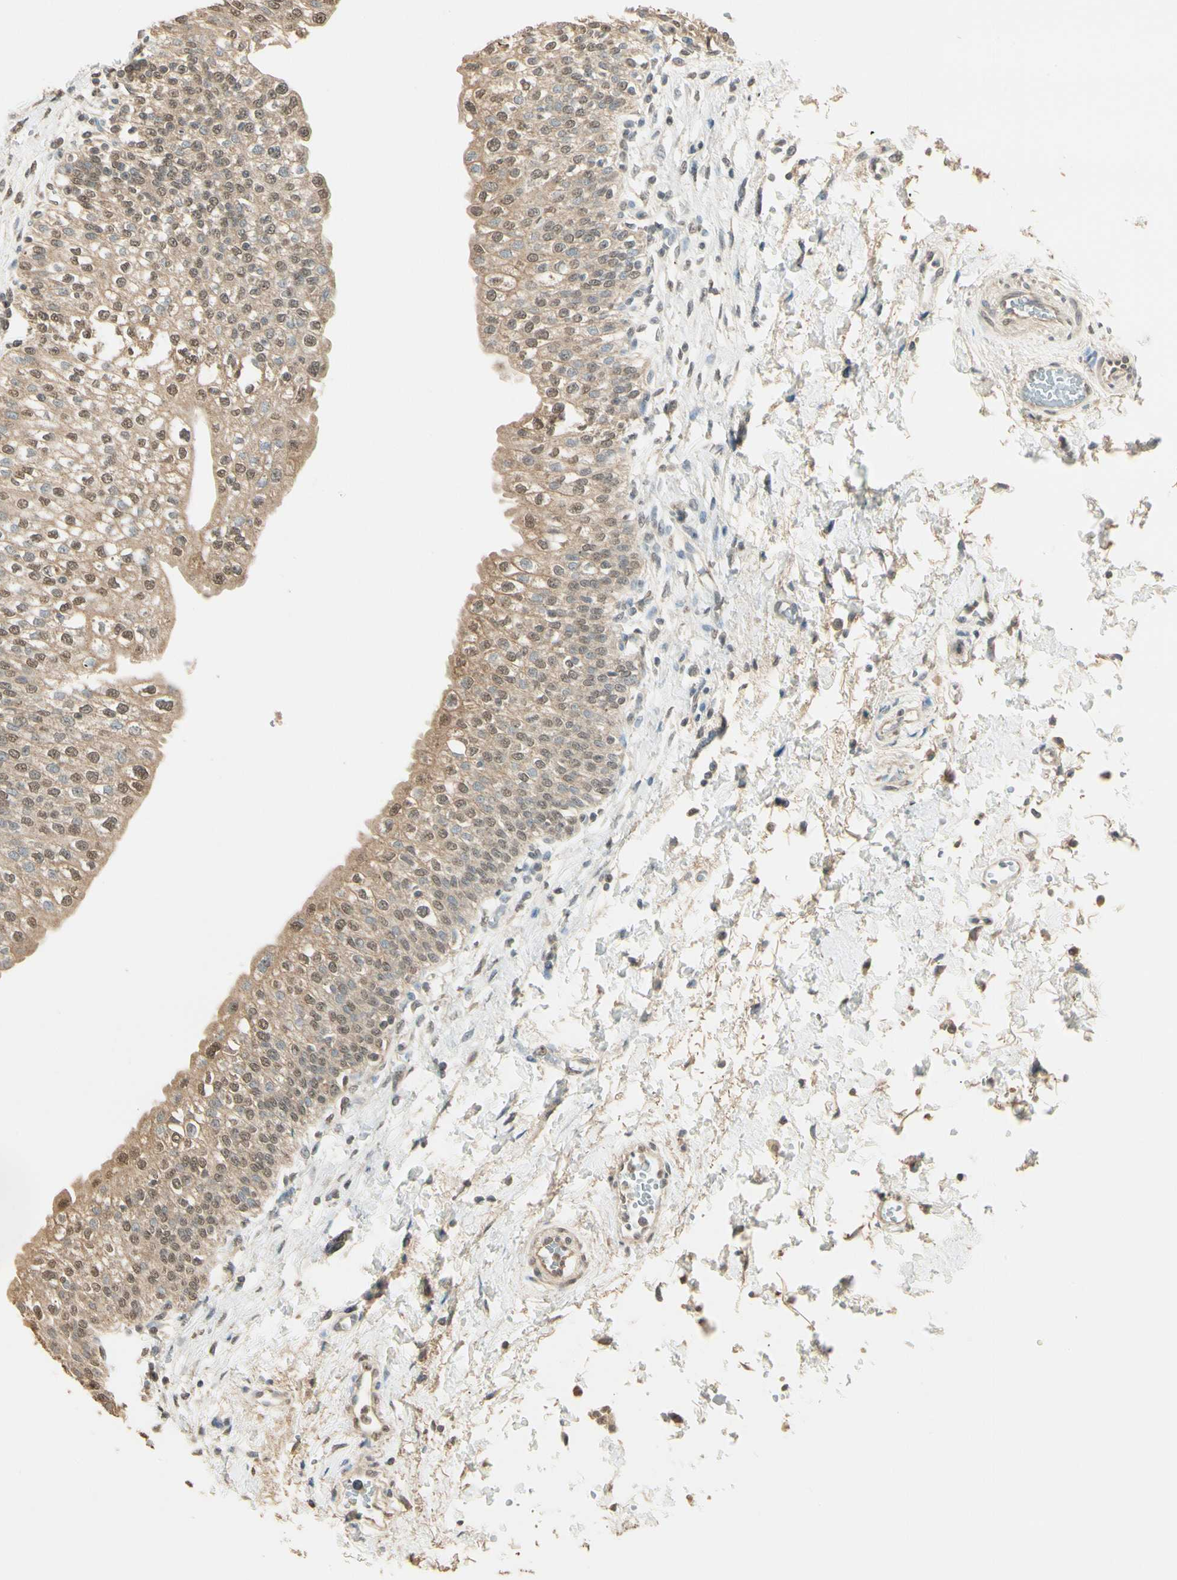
{"staining": {"intensity": "weak", "quantity": ">75%", "location": "cytoplasmic/membranous,nuclear"}, "tissue": "urinary bladder", "cell_type": "Urothelial cells", "image_type": "normal", "snomed": [{"axis": "morphology", "description": "Normal tissue, NOS"}, {"axis": "topography", "description": "Urinary bladder"}], "caption": "Weak cytoplasmic/membranous,nuclear staining is identified in about >75% of urothelial cells in unremarkable urinary bladder.", "gene": "SGCA", "patient": {"sex": "male", "age": 55}}